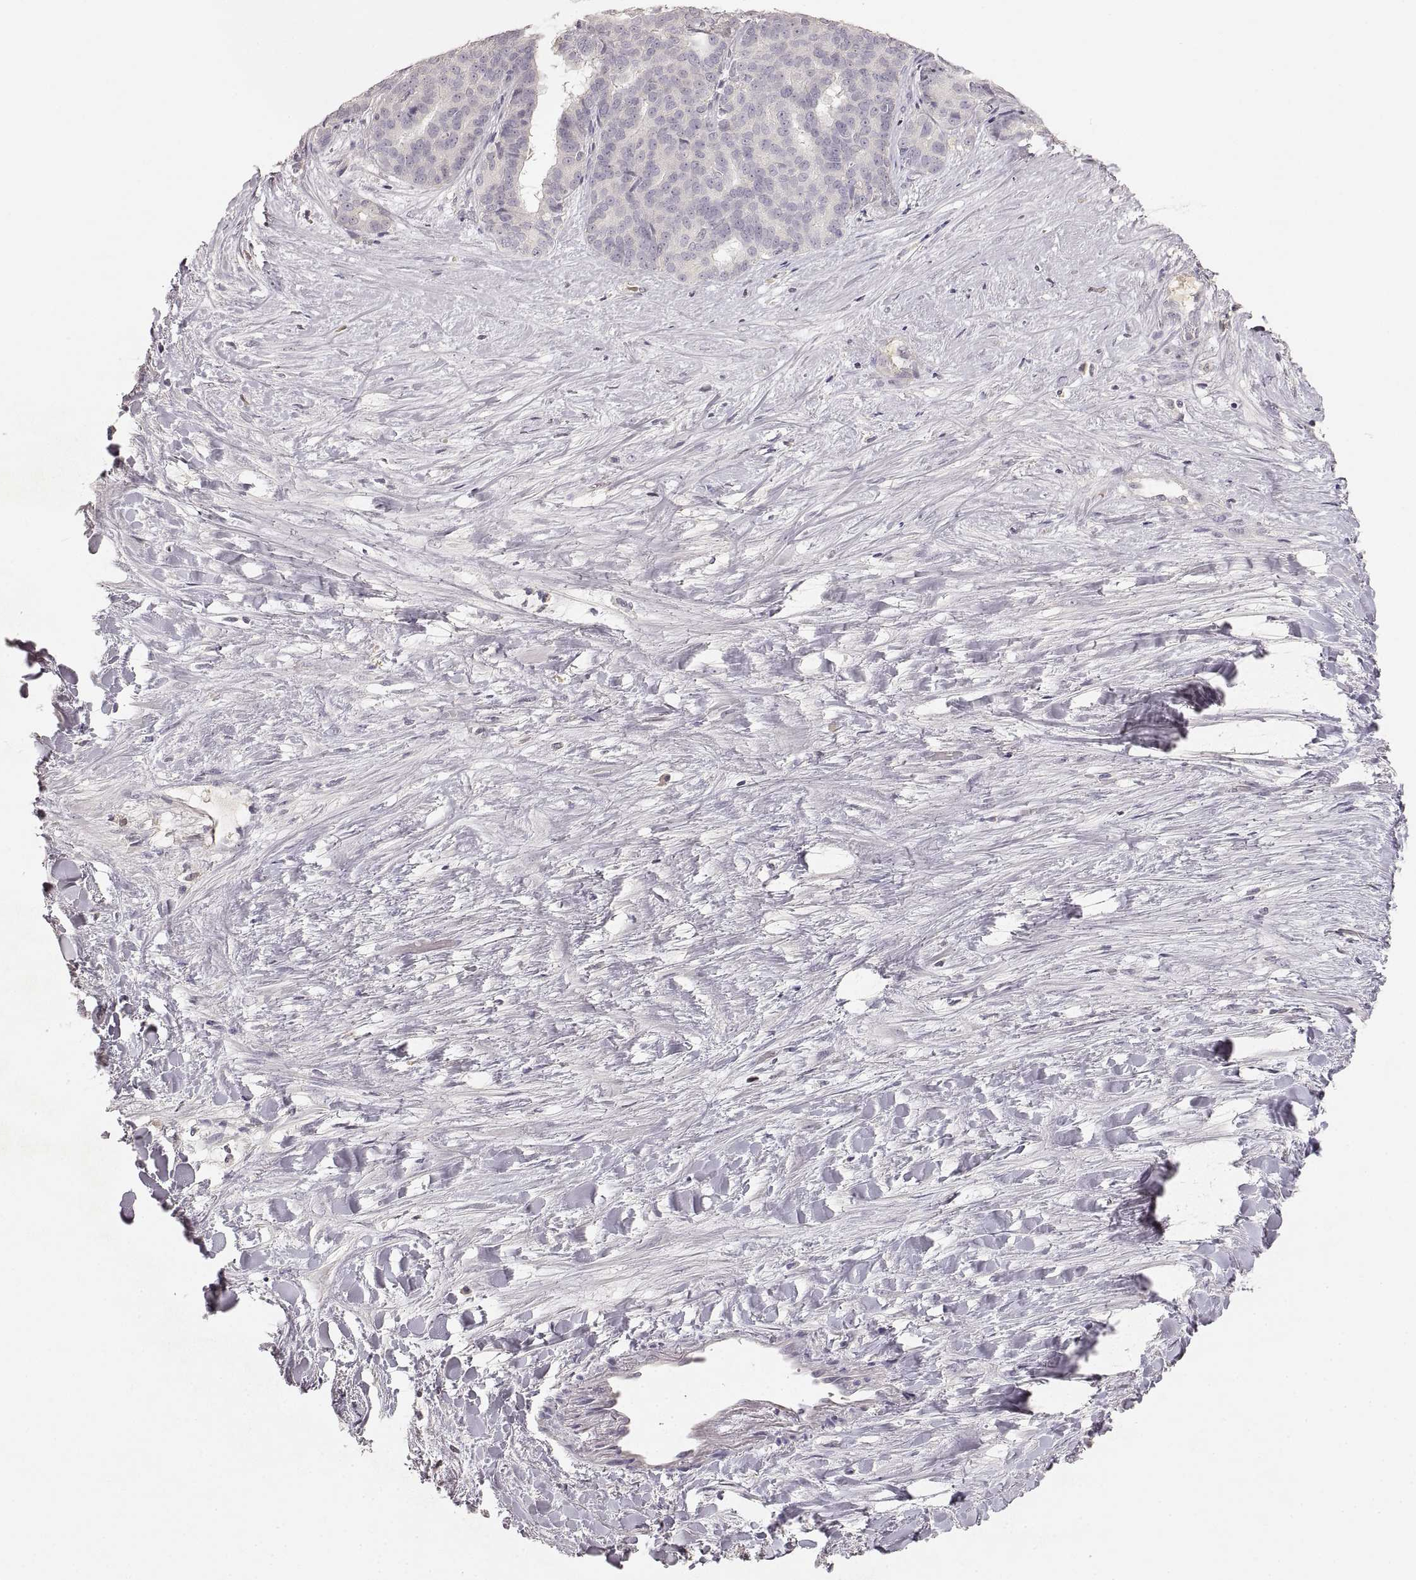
{"staining": {"intensity": "negative", "quantity": "none", "location": "none"}, "tissue": "liver cancer", "cell_type": "Tumor cells", "image_type": "cancer", "snomed": [{"axis": "morphology", "description": "Cholangiocarcinoma"}, {"axis": "topography", "description": "Liver"}], "caption": "Immunohistochemistry of cholangiocarcinoma (liver) shows no staining in tumor cells.", "gene": "RUNDC3A", "patient": {"sex": "female", "age": 47}}